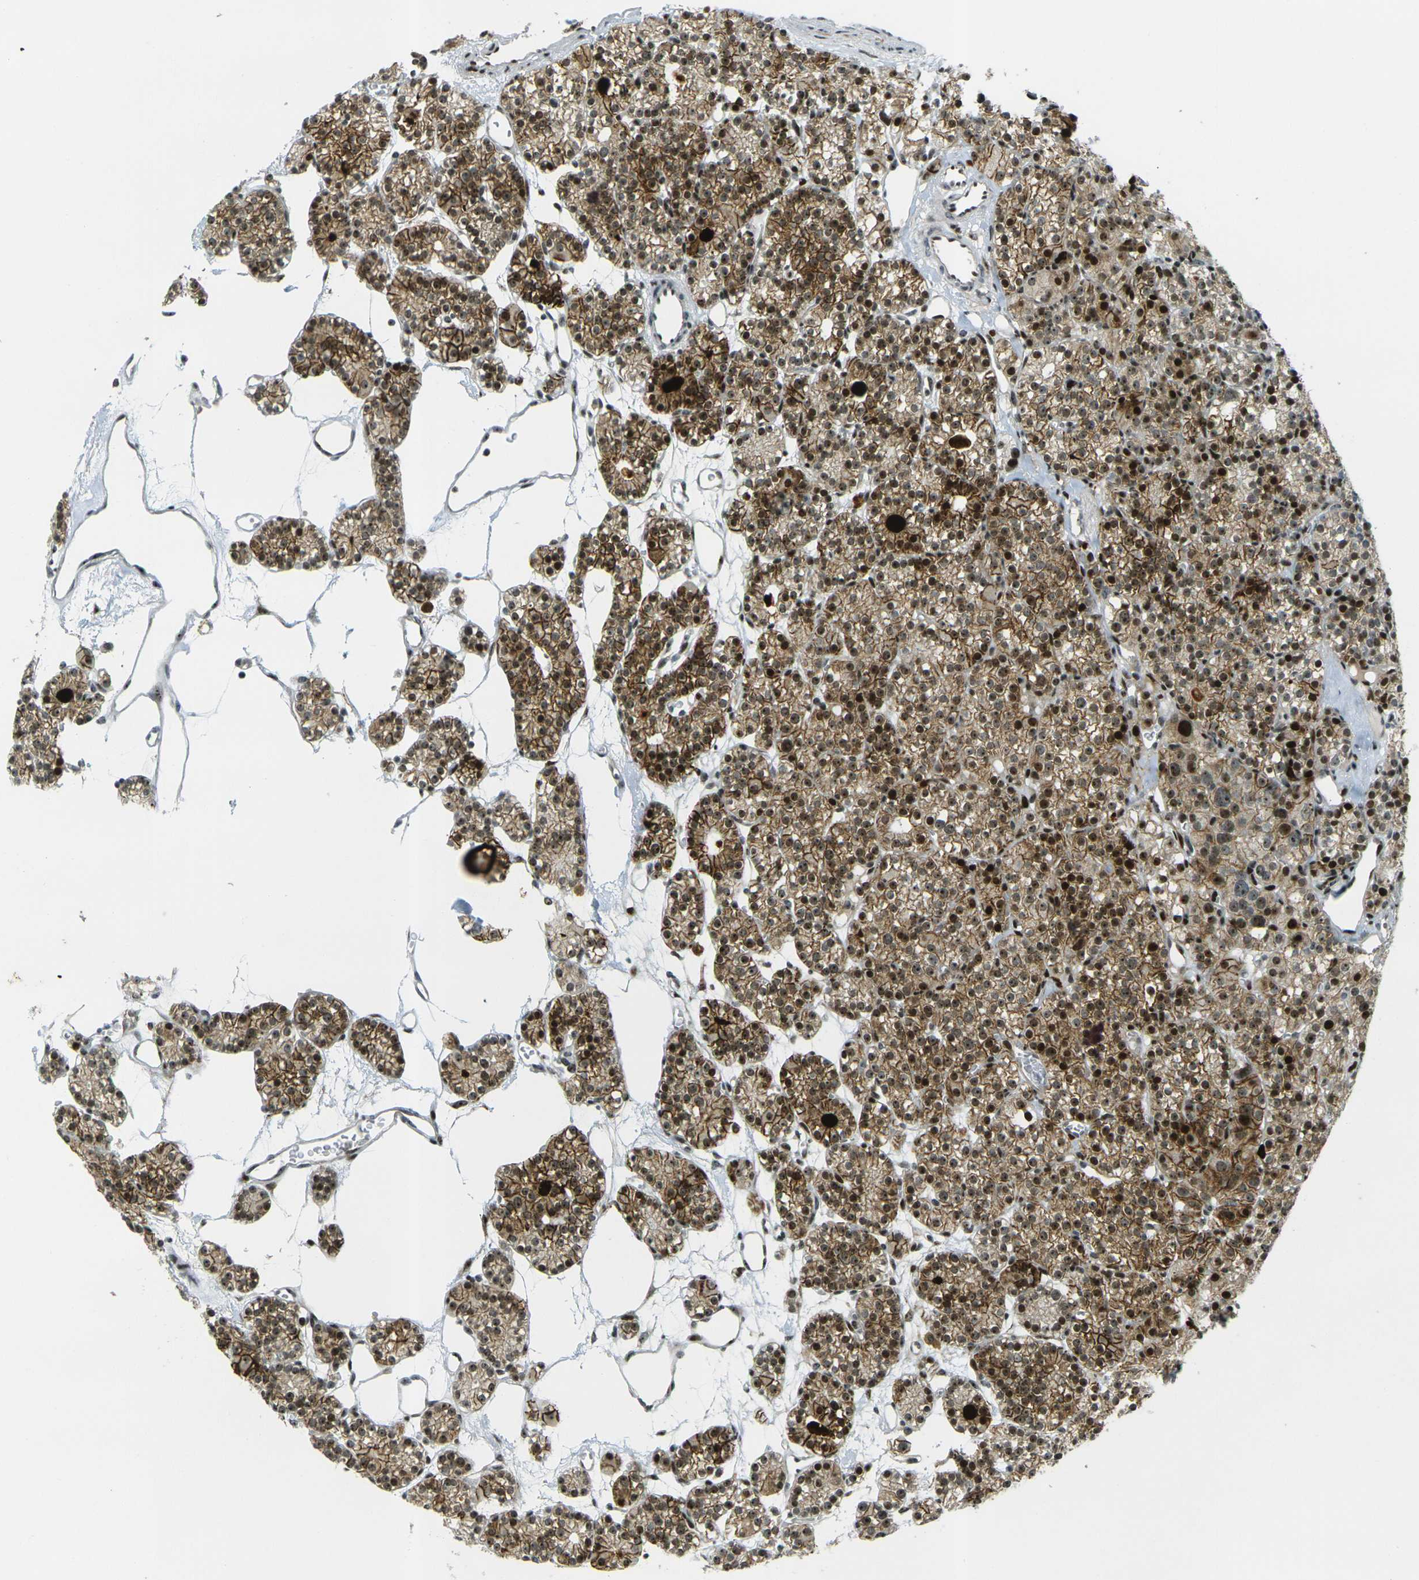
{"staining": {"intensity": "strong", "quantity": ">75%", "location": "cytoplasmic/membranous,nuclear"}, "tissue": "parathyroid gland", "cell_type": "Glandular cells", "image_type": "normal", "snomed": [{"axis": "morphology", "description": "Normal tissue, NOS"}, {"axis": "topography", "description": "Parathyroid gland"}], "caption": "High-magnification brightfield microscopy of unremarkable parathyroid gland stained with DAB (3,3'-diaminobenzidine) (brown) and counterstained with hematoxylin (blue). glandular cells exhibit strong cytoplasmic/membranous,nuclear positivity is appreciated in about>75% of cells.", "gene": "UBE2C", "patient": {"sex": "female", "age": 64}}